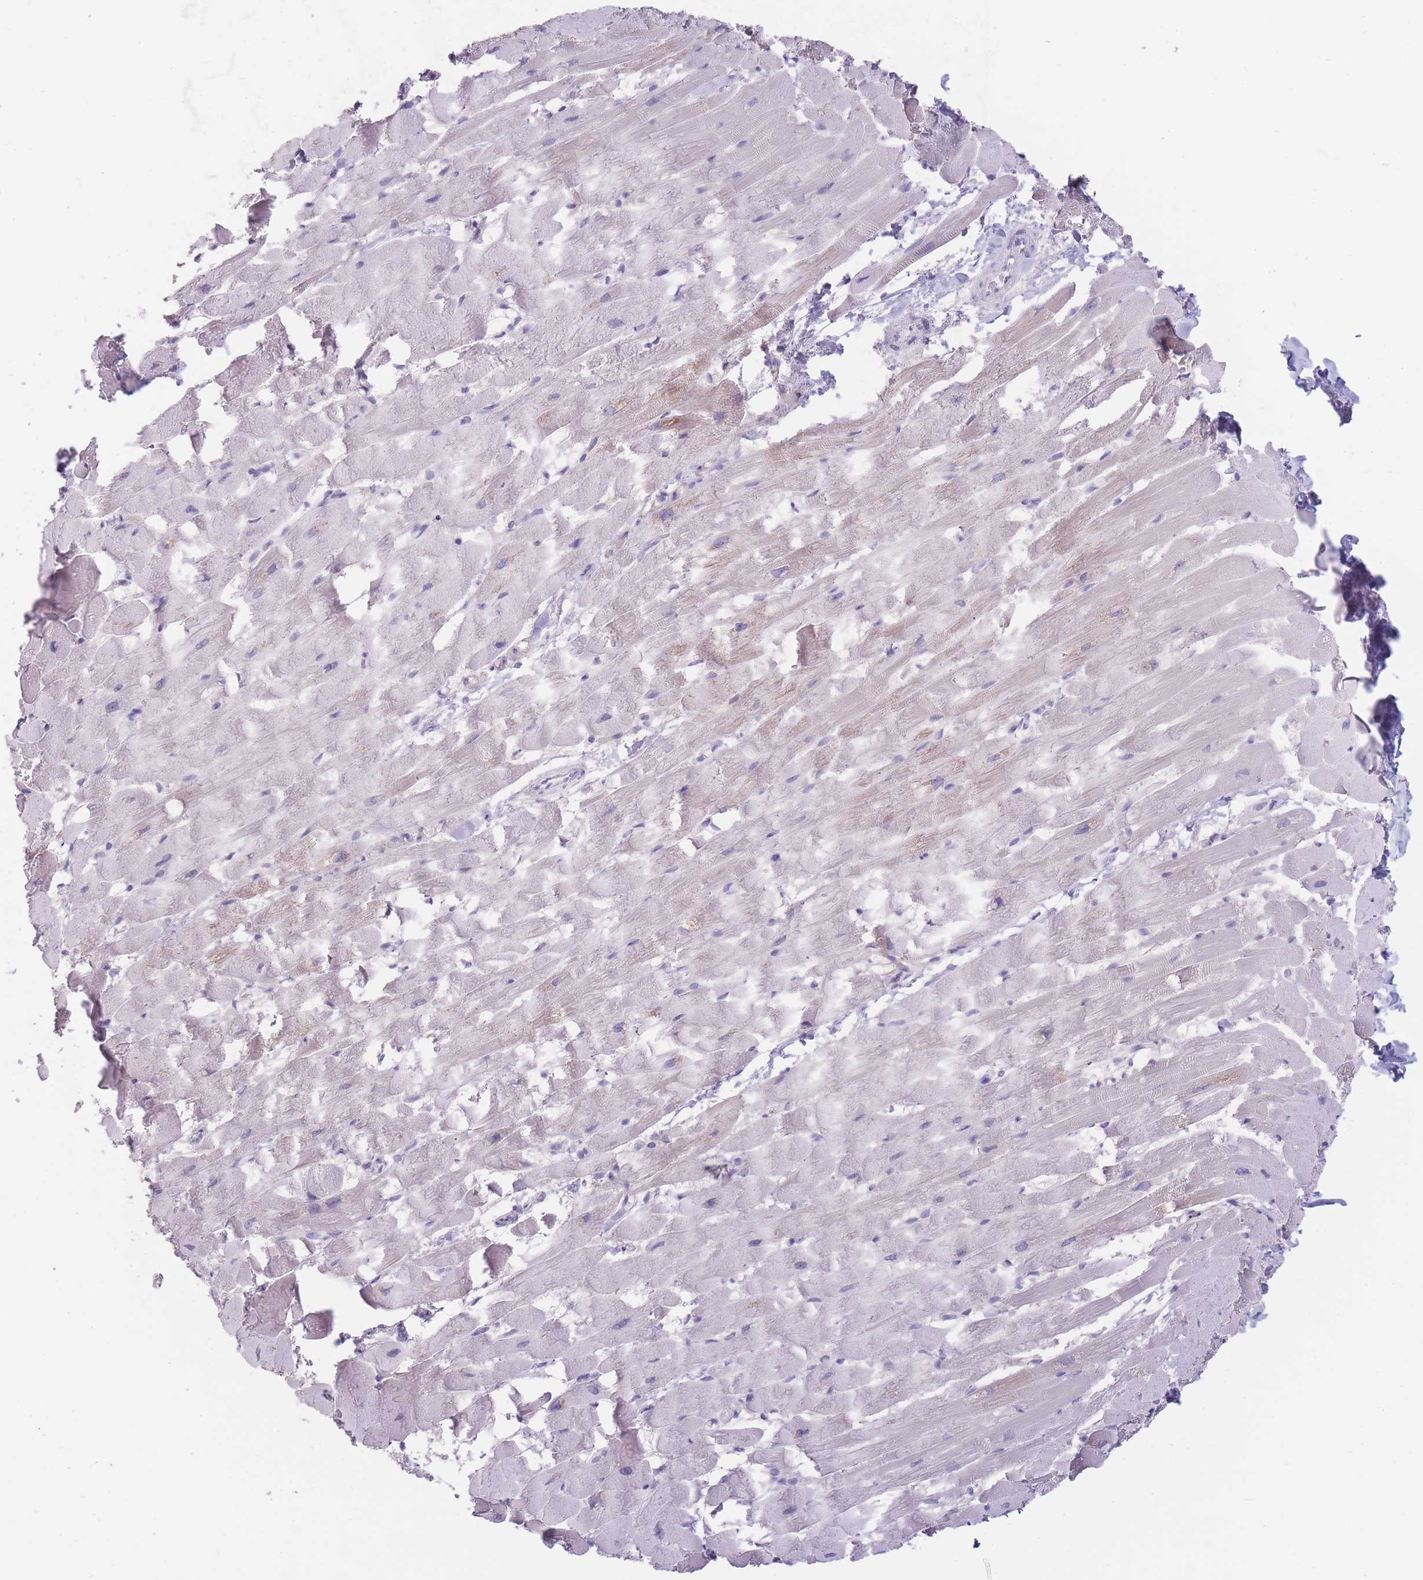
{"staining": {"intensity": "negative", "quantity": "none", "location": "none"}, "tissue": "heart muscle", "cell_type": "Cardiomyocytes", "image_type": "normal", "snomed": [{"axis": "morphology", "description": "Normal tissue, NOS"}, {"axis": "topography", "description": "Heart"}], "caption": "High power microscopy image of an immunohistochemistry photomicrograph of benign heart muscle, revealing no significant staining in cardiomyocytes.", "gene": "DCANP1", "patient": {"sex": "male", "age": 37}}